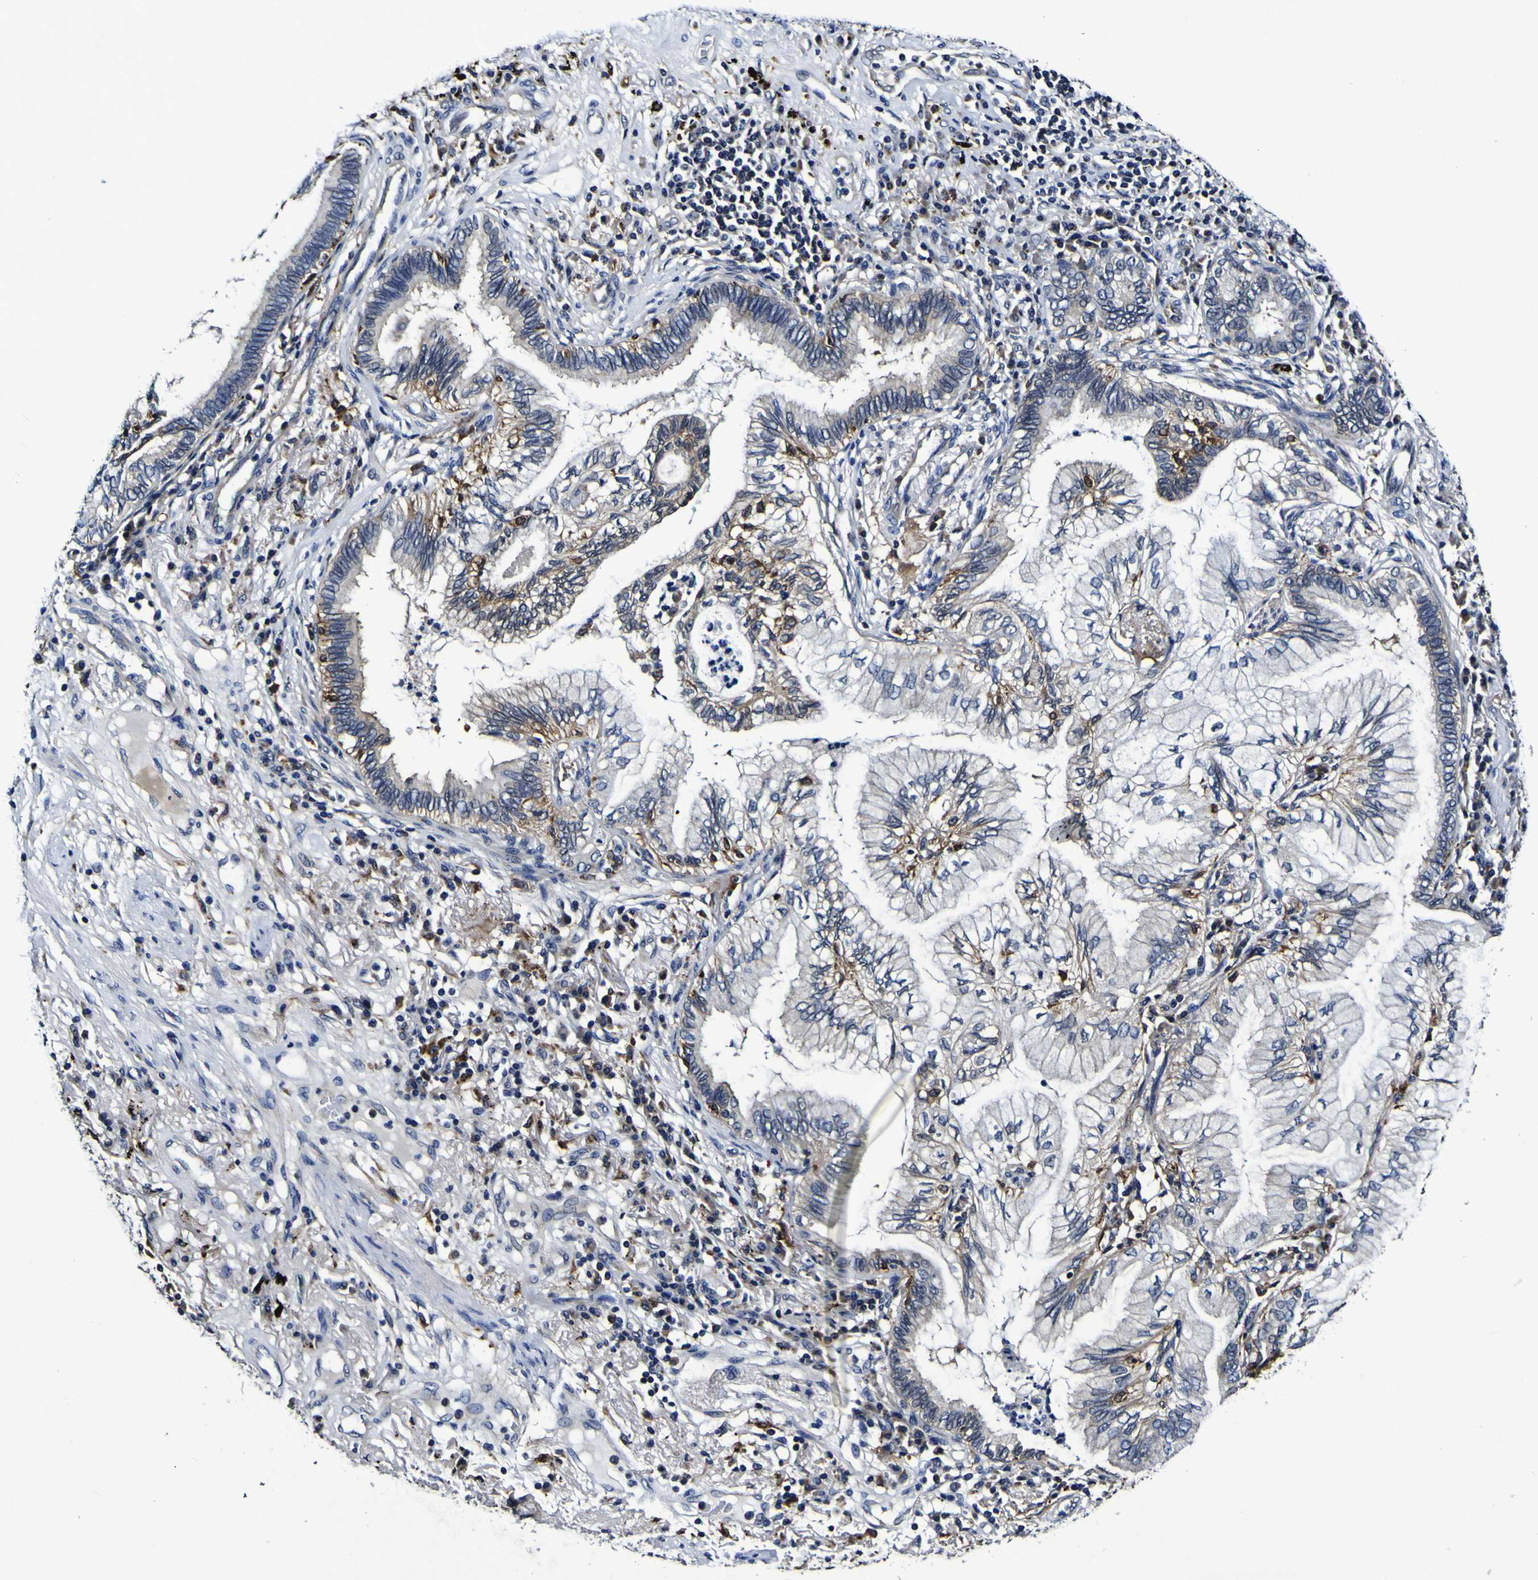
{"staining": {"intensity": "moderate", "quantity": "<25%", "location": "cytoplasmic/membranous"}, "tissue": "lung cancer", "cell_type": "Tumor cells", "image_type": "cancer", "snomed": [{"axis": "morphology", "description": "Normal tissue, NOS"}, {"axis": "morphology", "description": "Adenocarcinoma, NOS"}, {"axis": "topography", "description": "Bronchus"}, {"axis": "topography", "description": "Lung"}], "caption": "This histopathology image exhibits immunohistochemistry (IHC) staining of human lung cancer (adenocarcinoma), with low moderate cytoplasmic/membranous staining in about <25% of tumor cells.", "gene": "GPX1", "patient": {"sex": "female", "age": 70}}